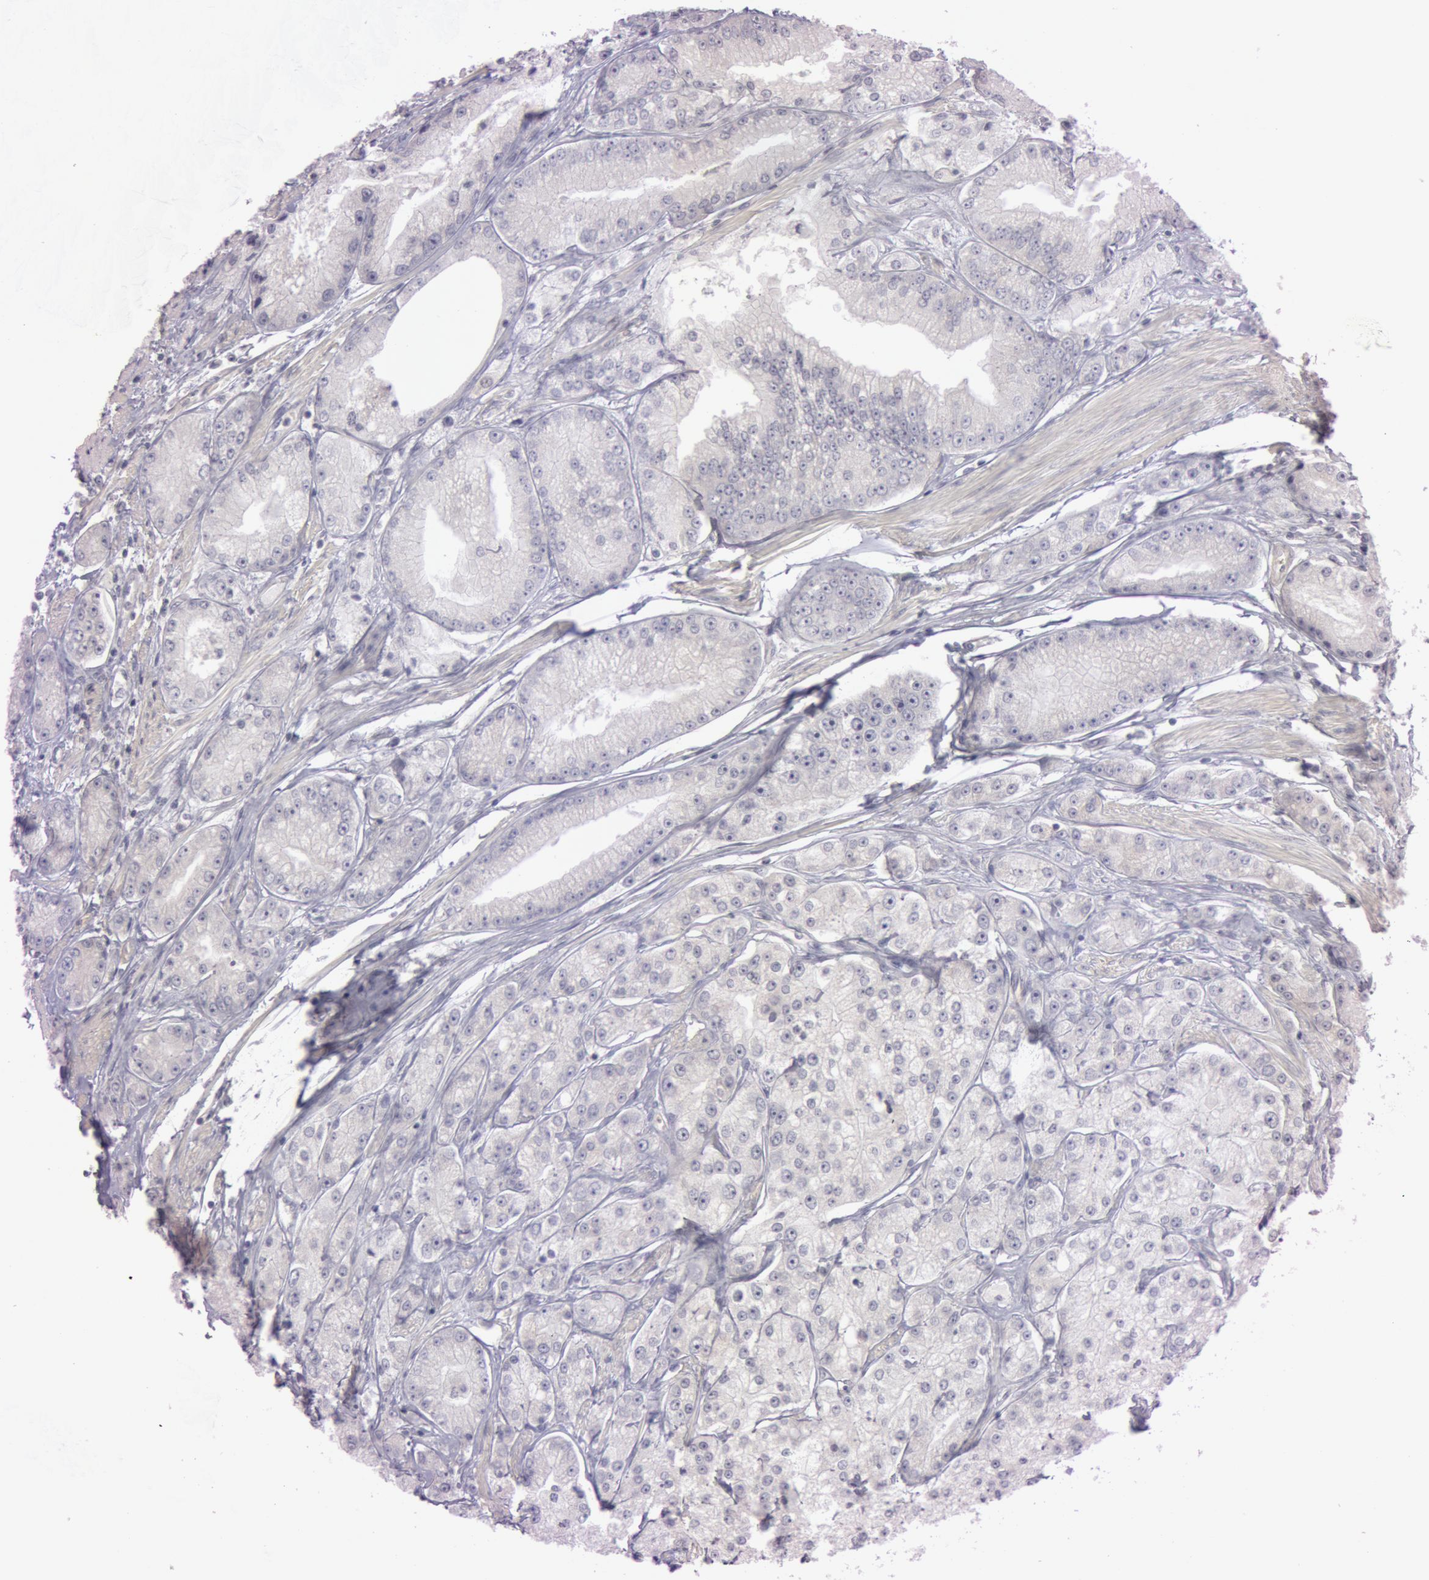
{"staining": {"intensity": "weak", "quantity": "<25%", "location": "cytoplasmic/membranous"}, "tissue": "prostate cancer", "cell_type": "Tumor cells", "image_type": "cancer", "snomed": [{"axis": "morphology", "description": "Adenocarcinoma, Medium grade"}, {"axis": "topography", "description": "Prostate"}], "caption": "Human prostate cancer (medium-grade adenocarcinoma) stained for a protein using IHC demonstrates no positivity in tumor cells.", "gene": "RALGAPA1", "patient": {"sex": "male", "age": 72}}